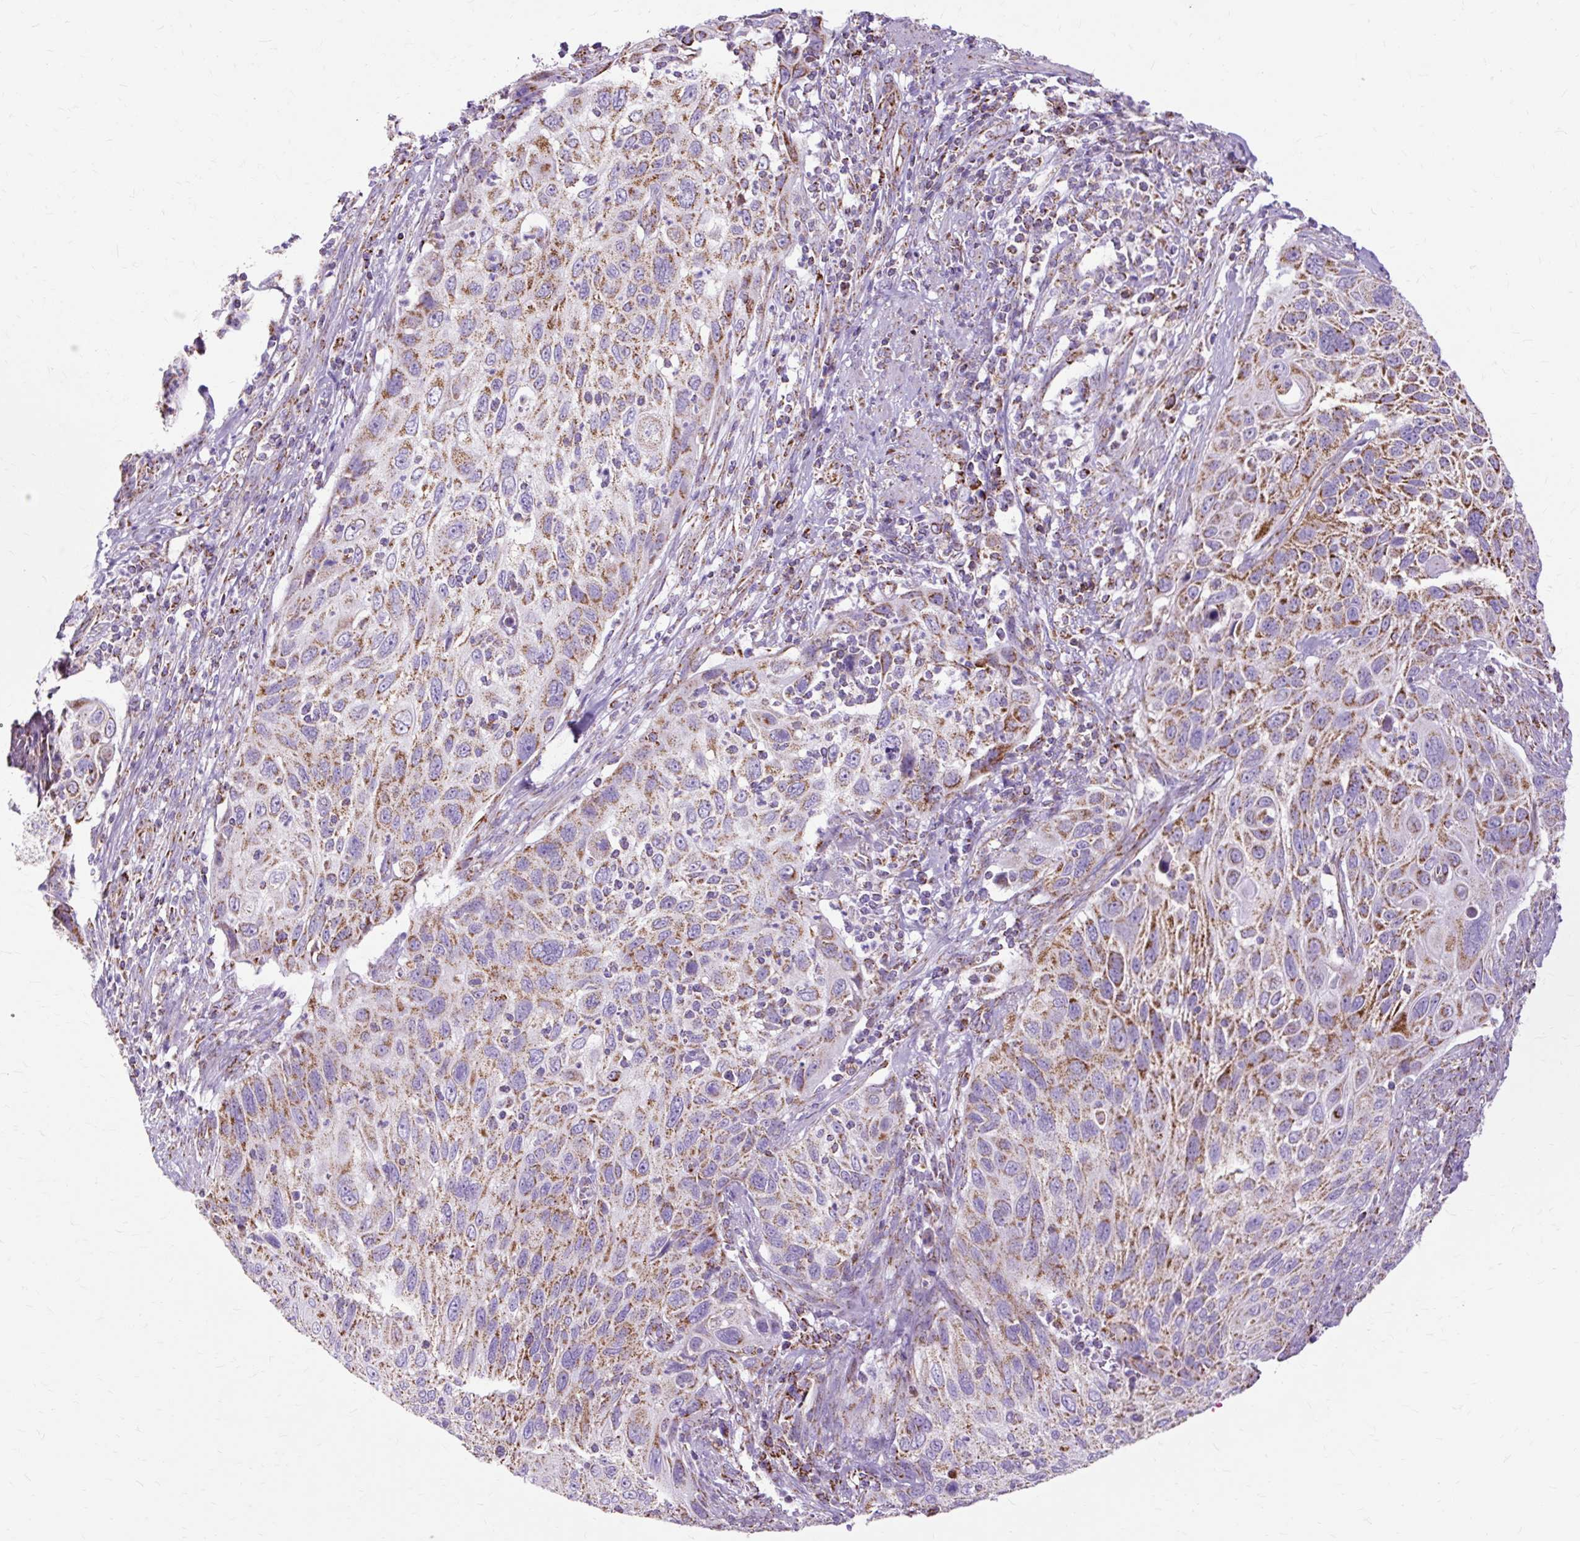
{"staining": {"intensity": "moderate", "quantity": ">75%", "location": "cytoplasmic/membranous"}, "tissue": "cervical cancer", "cell_type": "Tumor cells", "image_type": "cancer", "snomed": [{"axis": "morphology", "description": "Squamous cell carcinoma, NOS"}, {"axis": "topography", "description": "Cervix"}], "caption": "Squamous cell carcinoma (cervical) stained with immunohistochemistry reveals moderate cytoplasmic/membranous expression in approximately >75% of tumor cells.", "gene": "DLAT", "patient": {"sex": "female", "age": 70}}